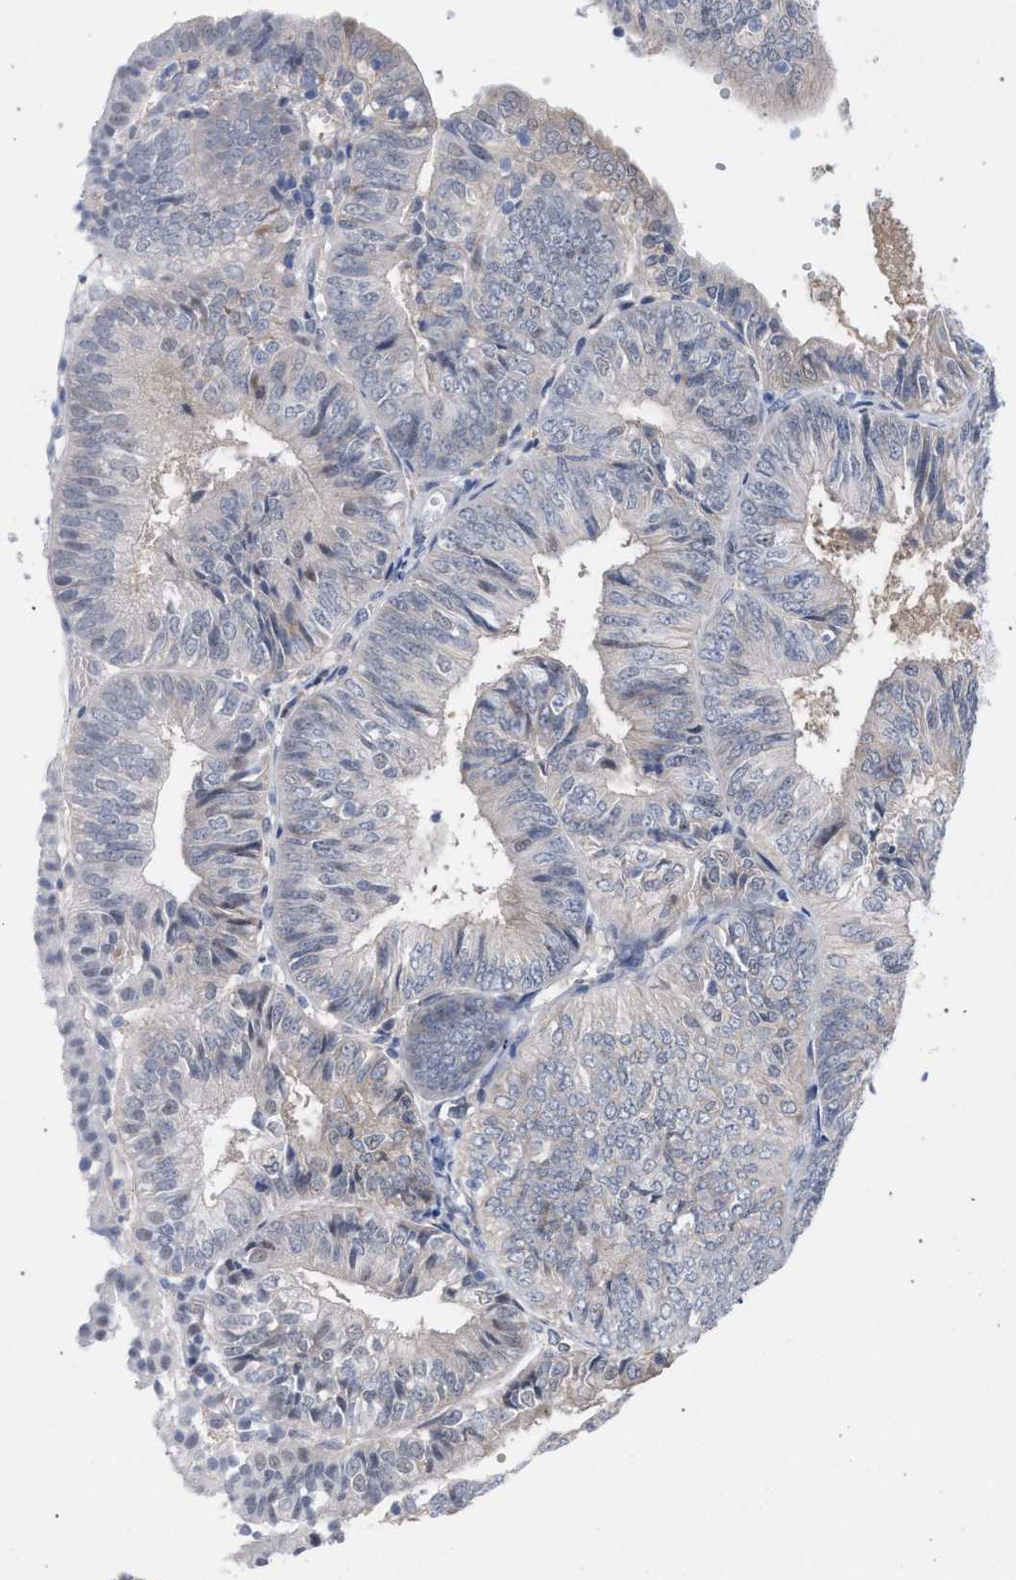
{"staining": {"intensity": "weak", "quantity": "25%-75%", "location": "cytoplasmic/membranous"}, "tissue": "endometrial cancer", "cell_type": "Tumor cells", "image_type": "cancer", "snomed": [{"axis": "morphology", "description": "Adenocarcinoma, NOS"}, {"axis": "topography", "description": "Endometrium"}], "caption": "Protein staining reveals weak cytoplasmic/membranous expression in about 25%-75% of tumor cells in endometrial adenocarcinoma.", "gene": "FHOD3", "patient": {"sex": "female", "age": 58}}